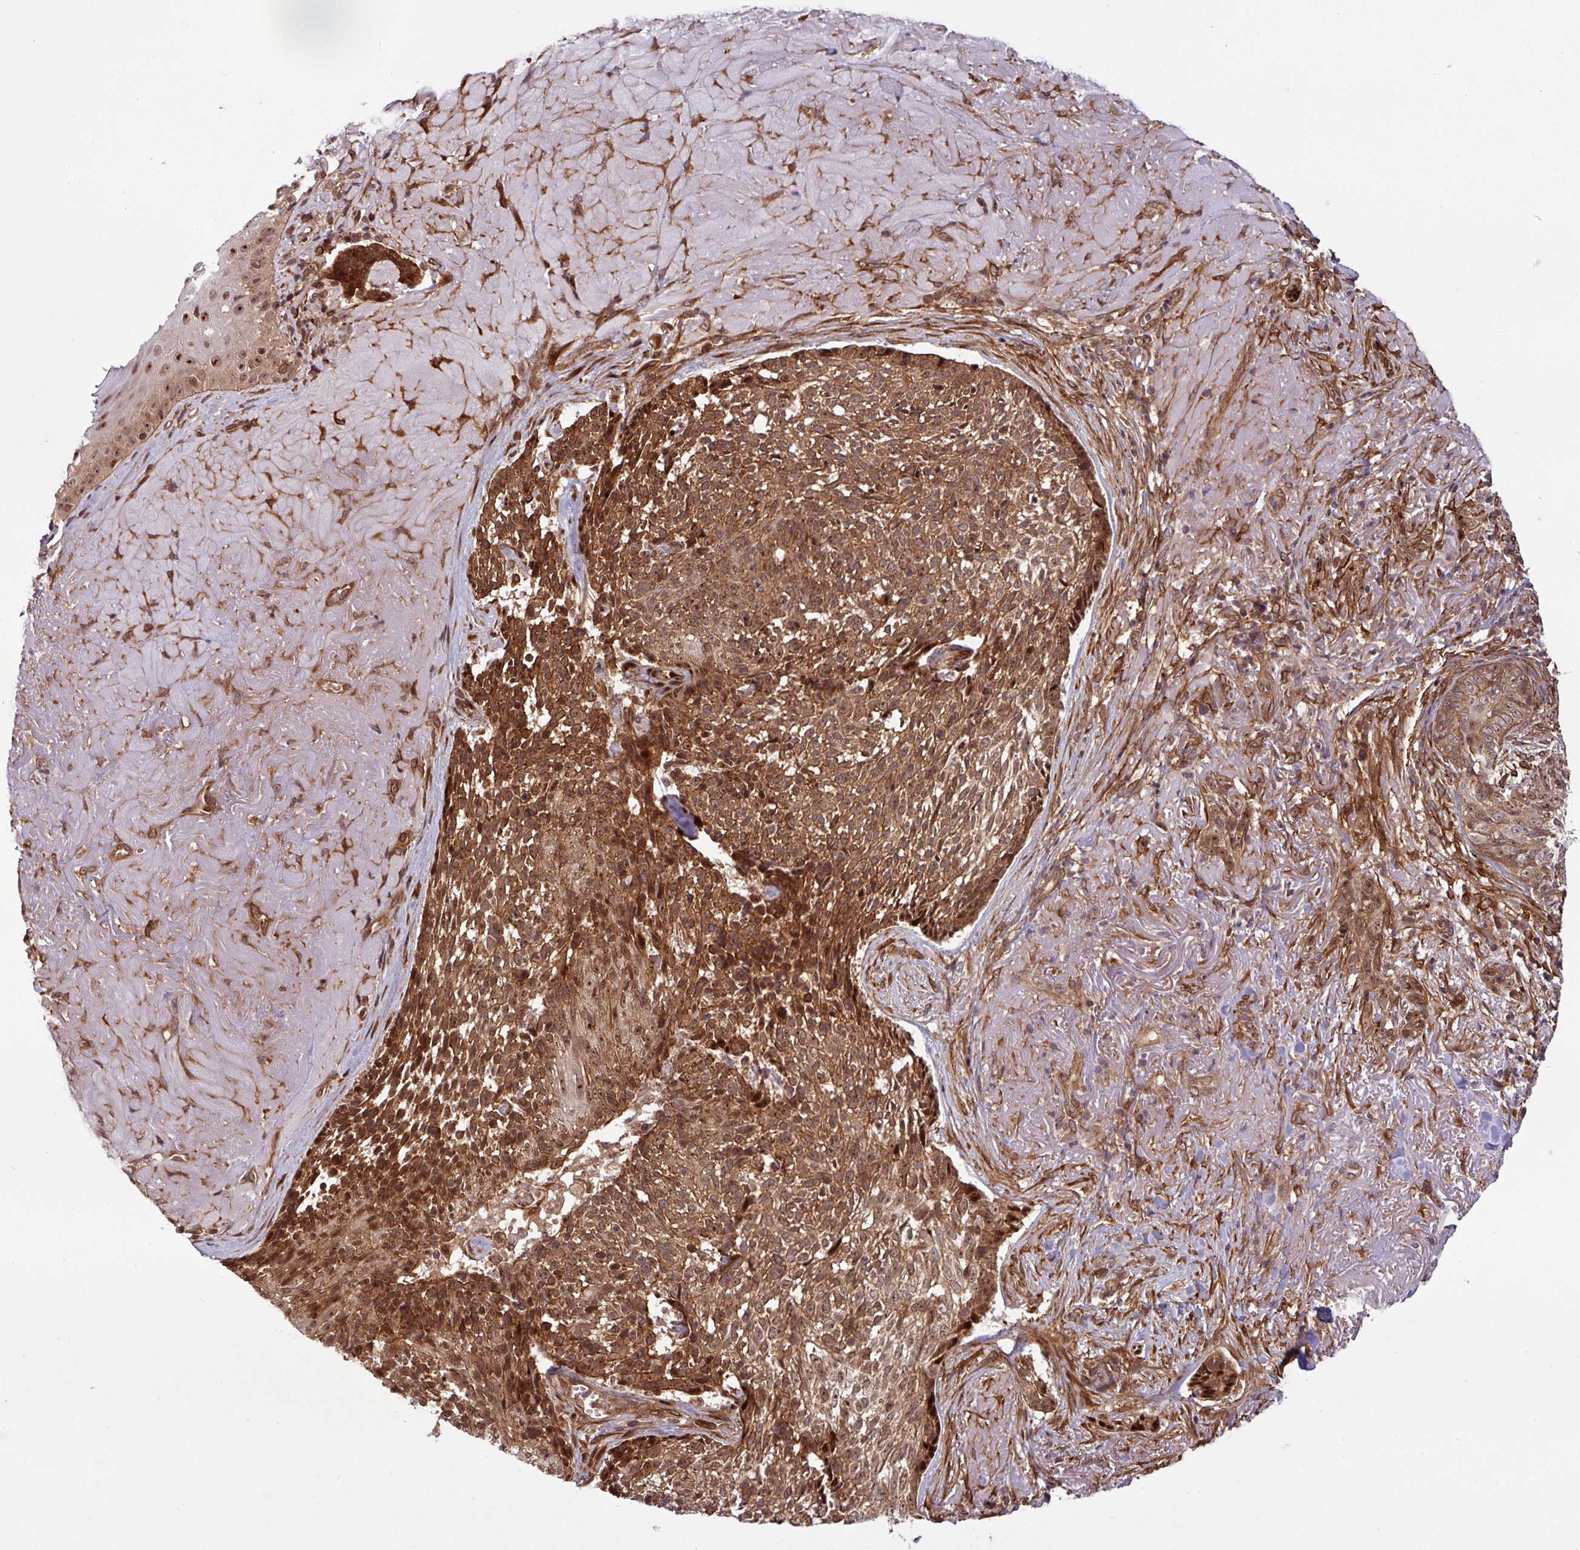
{"staining": {"intensity": "moderate", "quantity": ">75%", "location": "cytoplasmic/membranous,nuclear"}, "tissue": "skin cancer", "cell_type": "Tumor cells", "image_type": "cancer", "snomed": [{"axis": "morphology", "description": "Basal cell carcinoma"}, {"axis": "topography", "description": "Skin"}, {"axis": "topography", "description": "Skin of face"}], "caption": "Tumor cells reveal moderate cytoplasmic/membranous and nuclear positivity in approximately >75% of cells in skin cancer.", "gene": "C7orf50", "patient": {"sex": "female", "age": 95}}